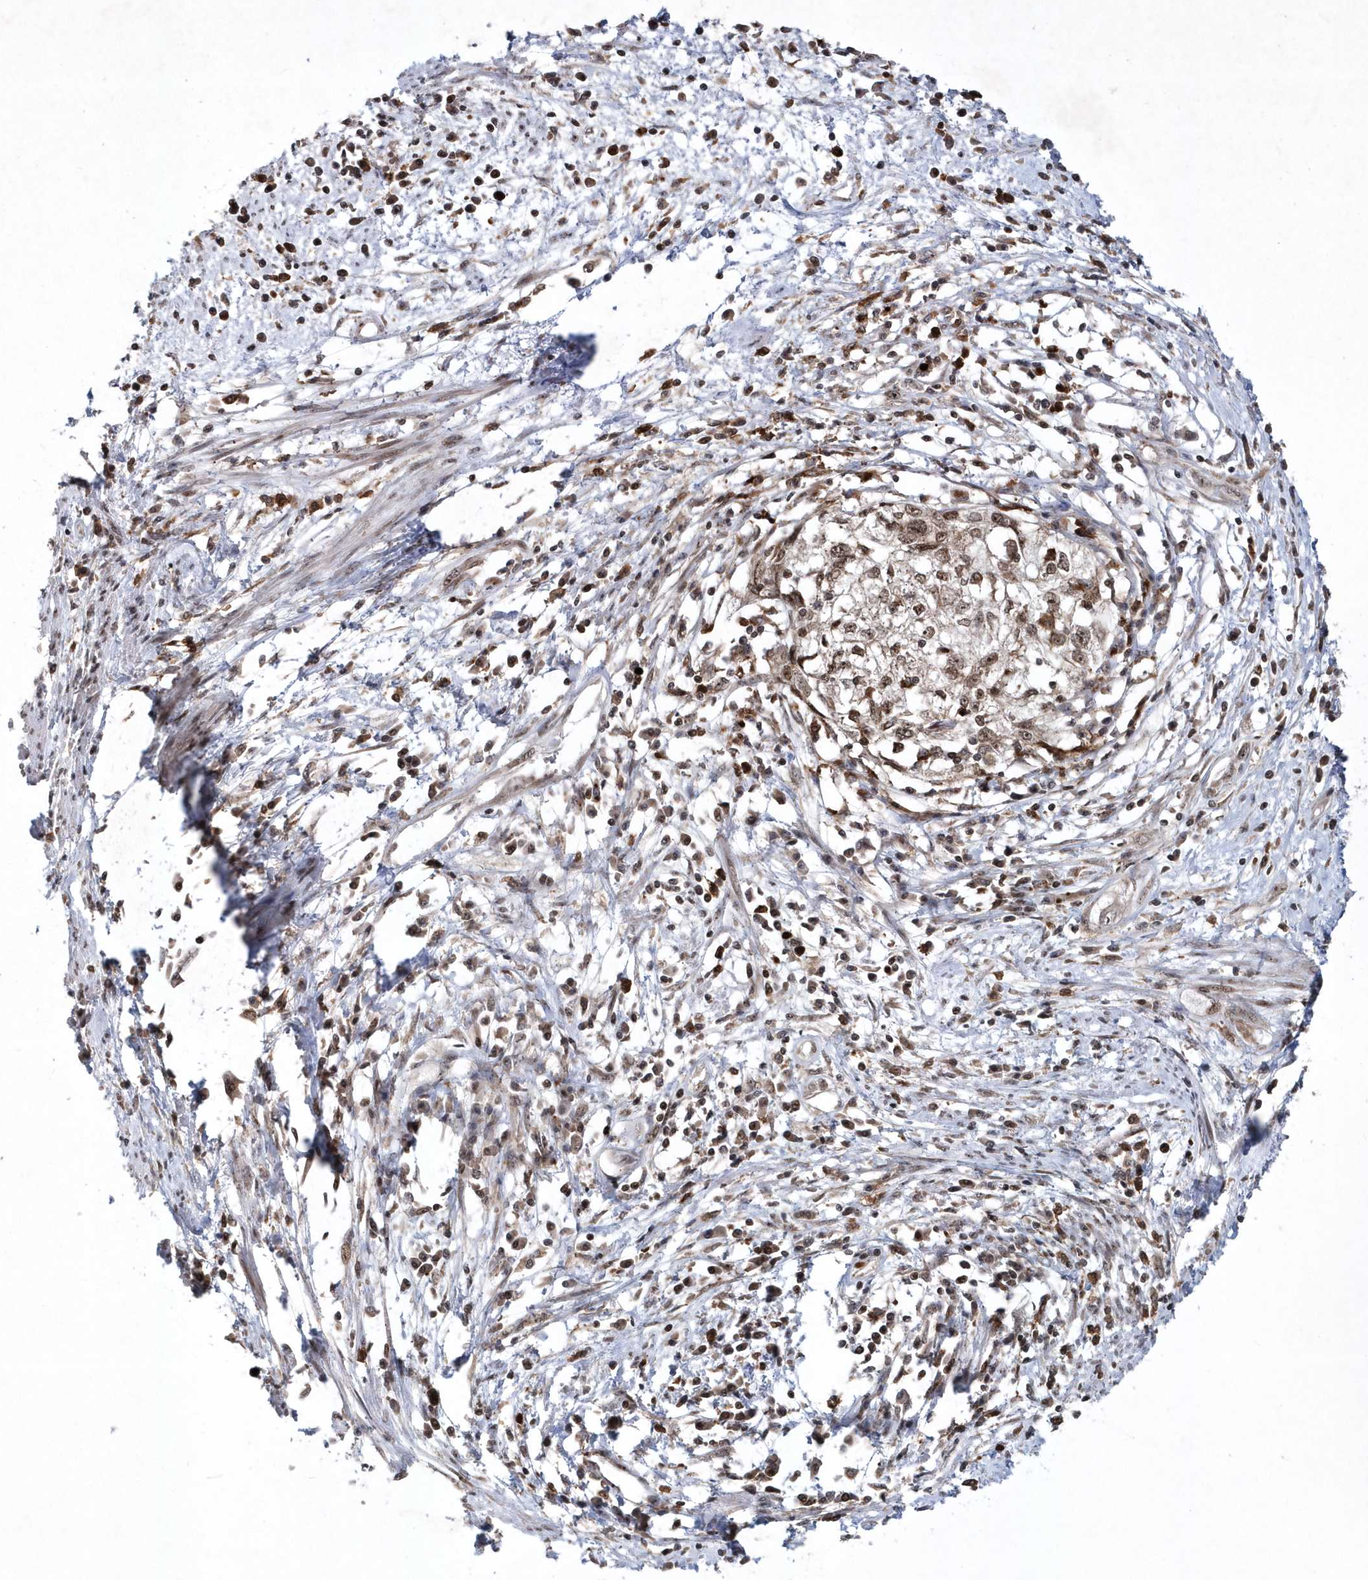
{"staining": {"intensity": "moderate", "quantity": "25%-75%", "location": "nuclear"}, "tissue": "cervical cancer", "cell_type": "Tumor cells", "image_type": "cancer", "snomed": [{"axis": "morphology", "description": "Squamous cell carcinoma, NOS"}, {"axis": "topography", "description": "Cervix"}], "caption": "This micrograph displays IHC staining of cervical cancer, with medium moderate nuclear positivity in about 25%-75% of tumor cells.", "gene": "SOWAHB", "patient": {"sex": "female", "age": 57}}